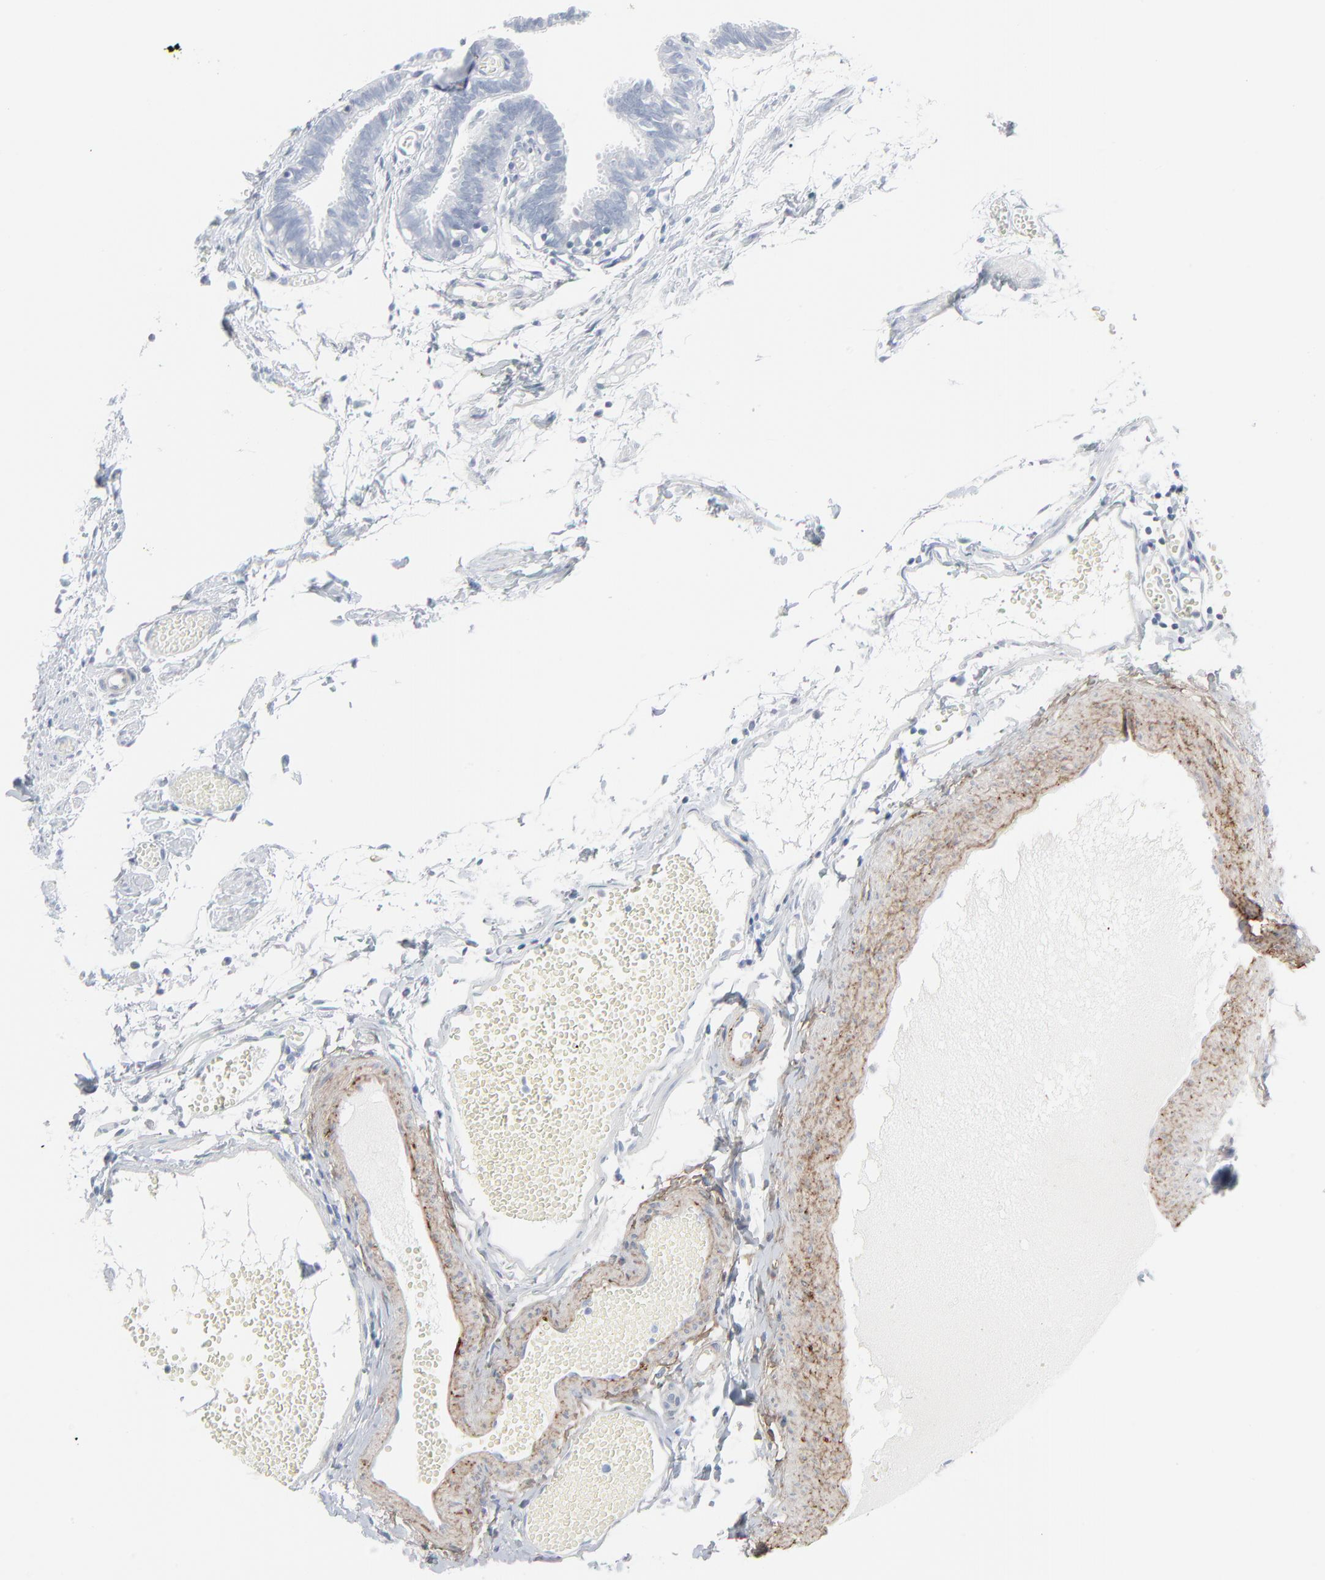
{"staining": {"intensity": "negative", "quantity": "none", "location": "none"}, "tissue": "fallopian tube", "cell_type": "Glandular cells", "image_type": "normal", "snomed": [{"axis": "morphology", "description": "Normal tissue, NOS"}, {"axis": "topography", "description": "Fallopian tube"}], "caption": "The photomicrograph shows no significant staining in glandular cells of fallopian tube. Nuclei are stained in blue.", "gene": "BGN", "patient": {"sex": "female", "age": 29}}